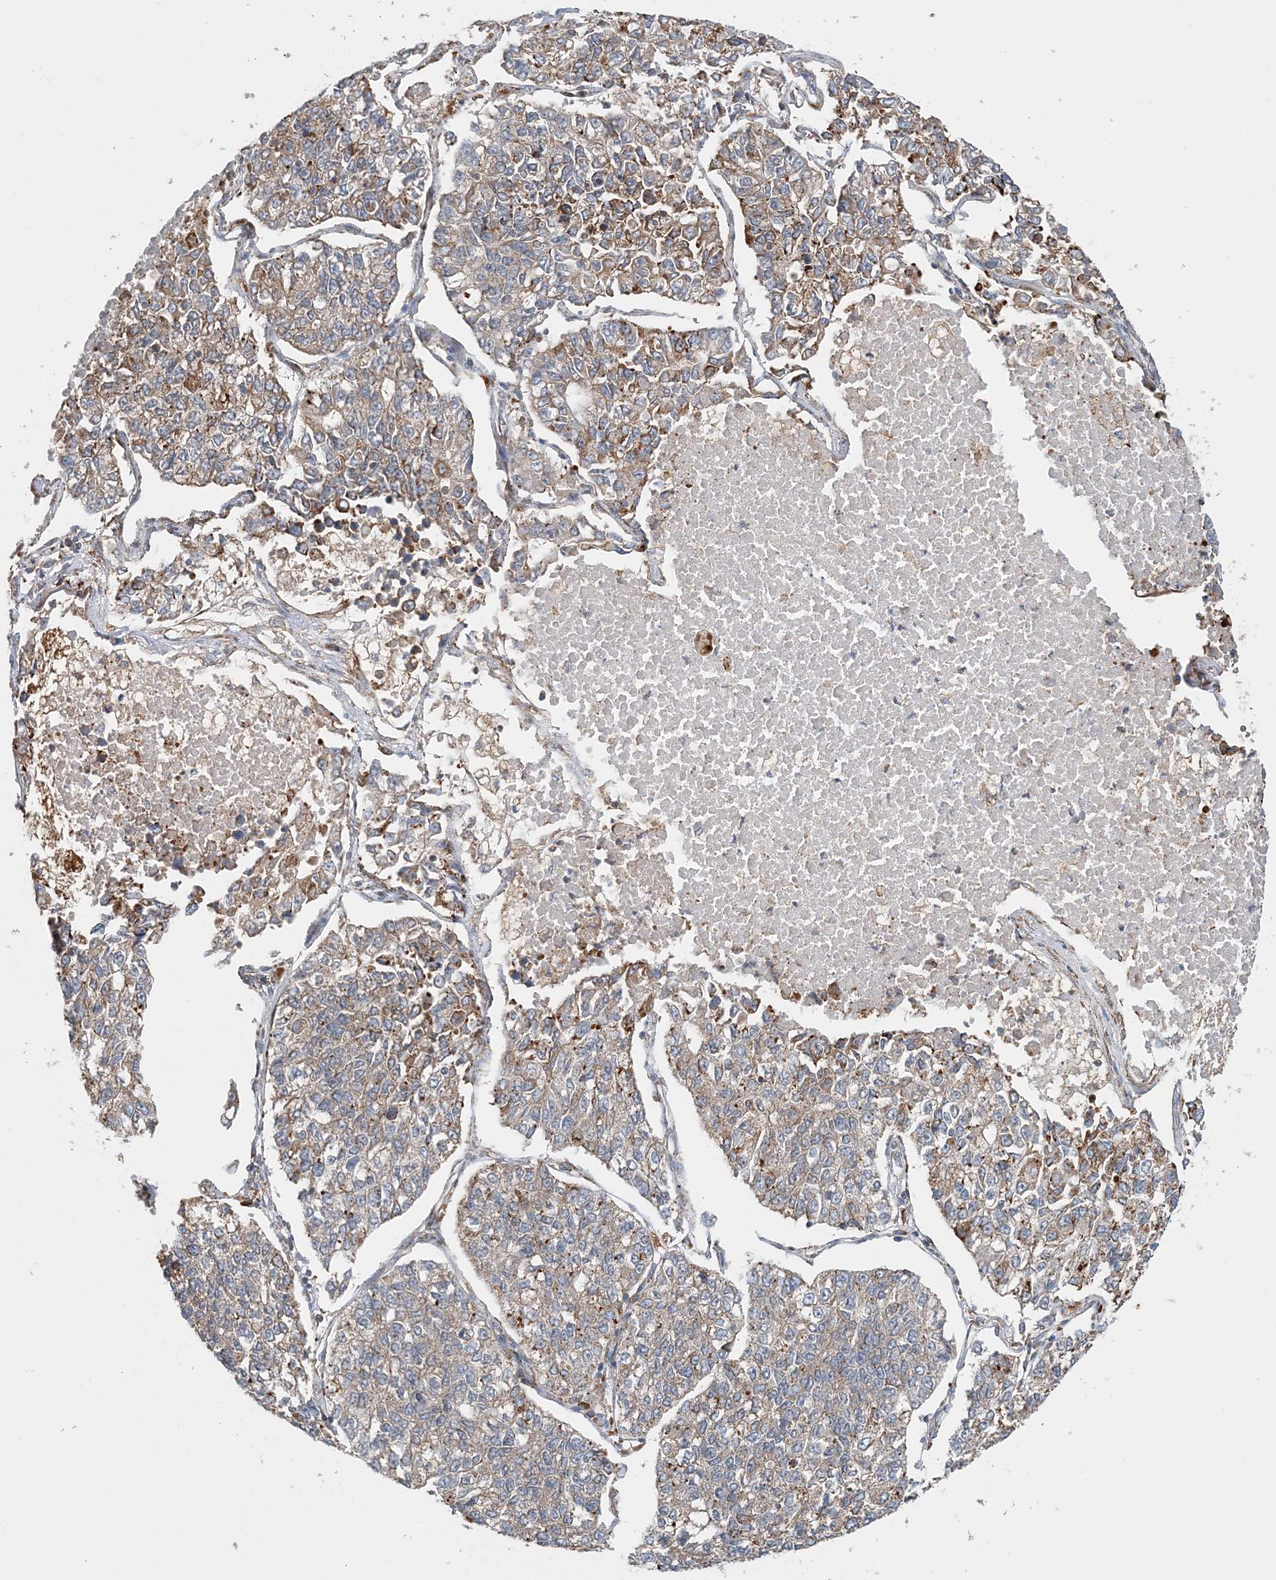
{"staining": {"intensity": "weak", "quantity": "25%-75%", "location": "cytoplasmic/membranous"}, "tissue": "lung cancer", "cell_type": "Tumor cells", "image_type": "cancer", "snomed": [{"axis": "morphology", "description": "Adenocarcinoma, NOS"}, {"axis": "topography", "description": "Lung"}], "caption": "This is an image of immunohistochemistry staining of adenocarcinoma (lung), which shows weak staining in the cytoplasmic/membranous of tumor cells.", "gene": "TTI1", "patient": {"sex": "male", "age": 49}}